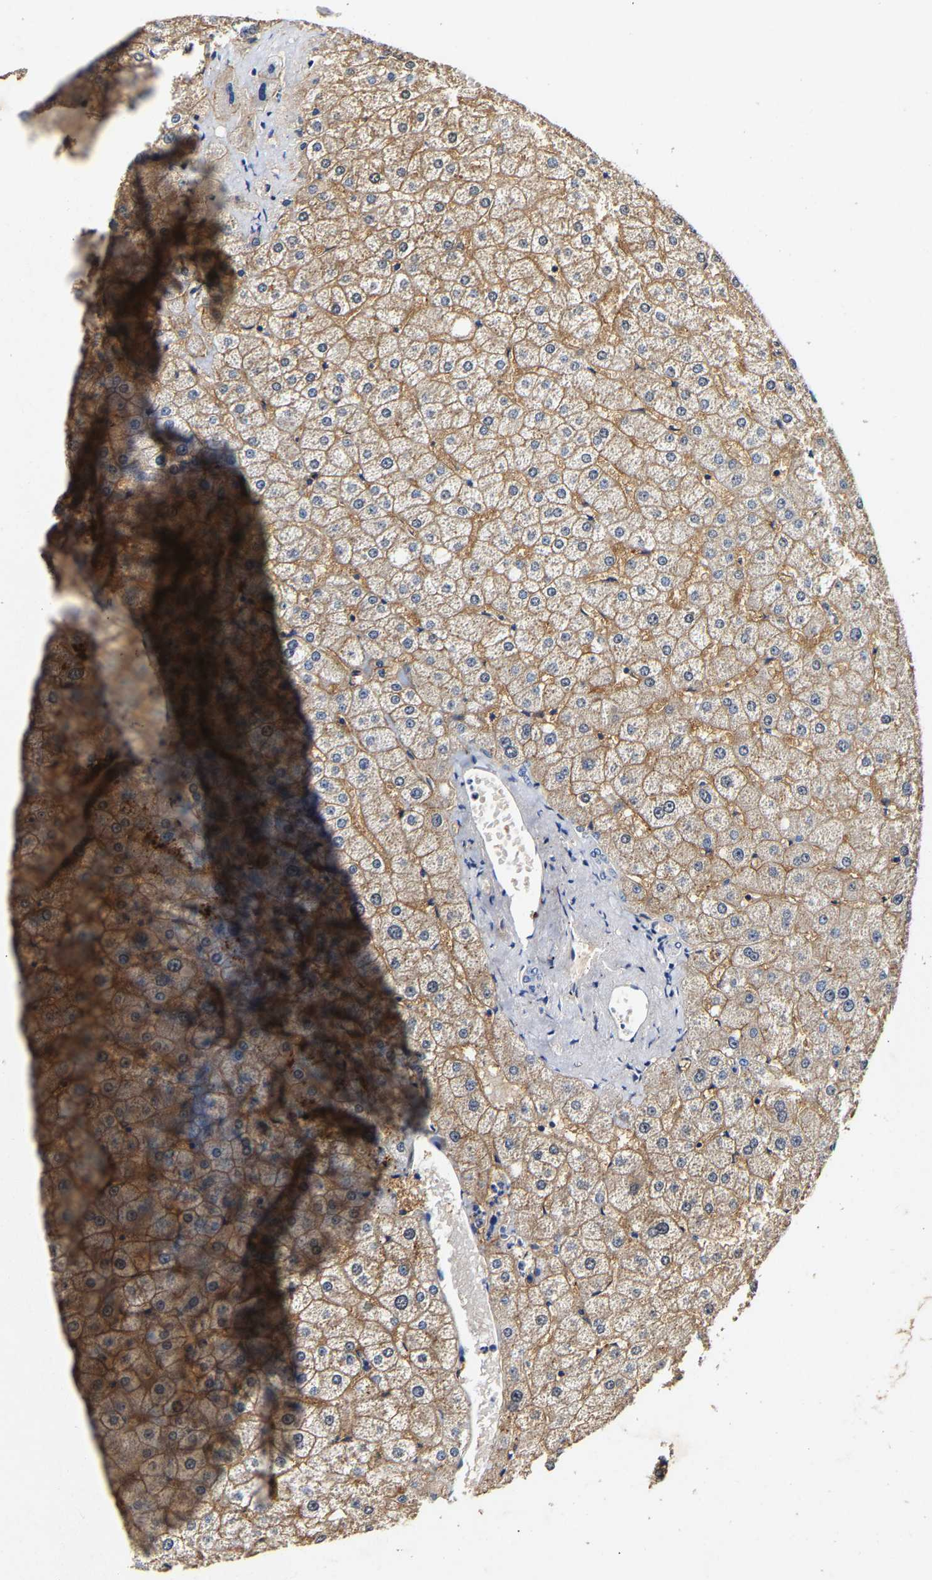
{"staining": {"intensity": "negative", "quantity": "none", "location": "none"}, "tissue": "liver", "cell_type": "Cholangiocytes", "image_type": "normal", "snomed": [{"axis": "morphology", "description": "Normal tissue, NOS"}, {"axis": "topography", "description": "Liver"}], "caption": "A micrograph of human liver is negative for staining in cholangiocytes. (Stains: DAB (3,3'-diaminobenzidine) immunohistochemistry with hematoxylin counter stain, Microscopy: brightfield microscopy at high magnification).", "gene": "SLCO2B1", "patient": {"sex": "male", "age": 73}}